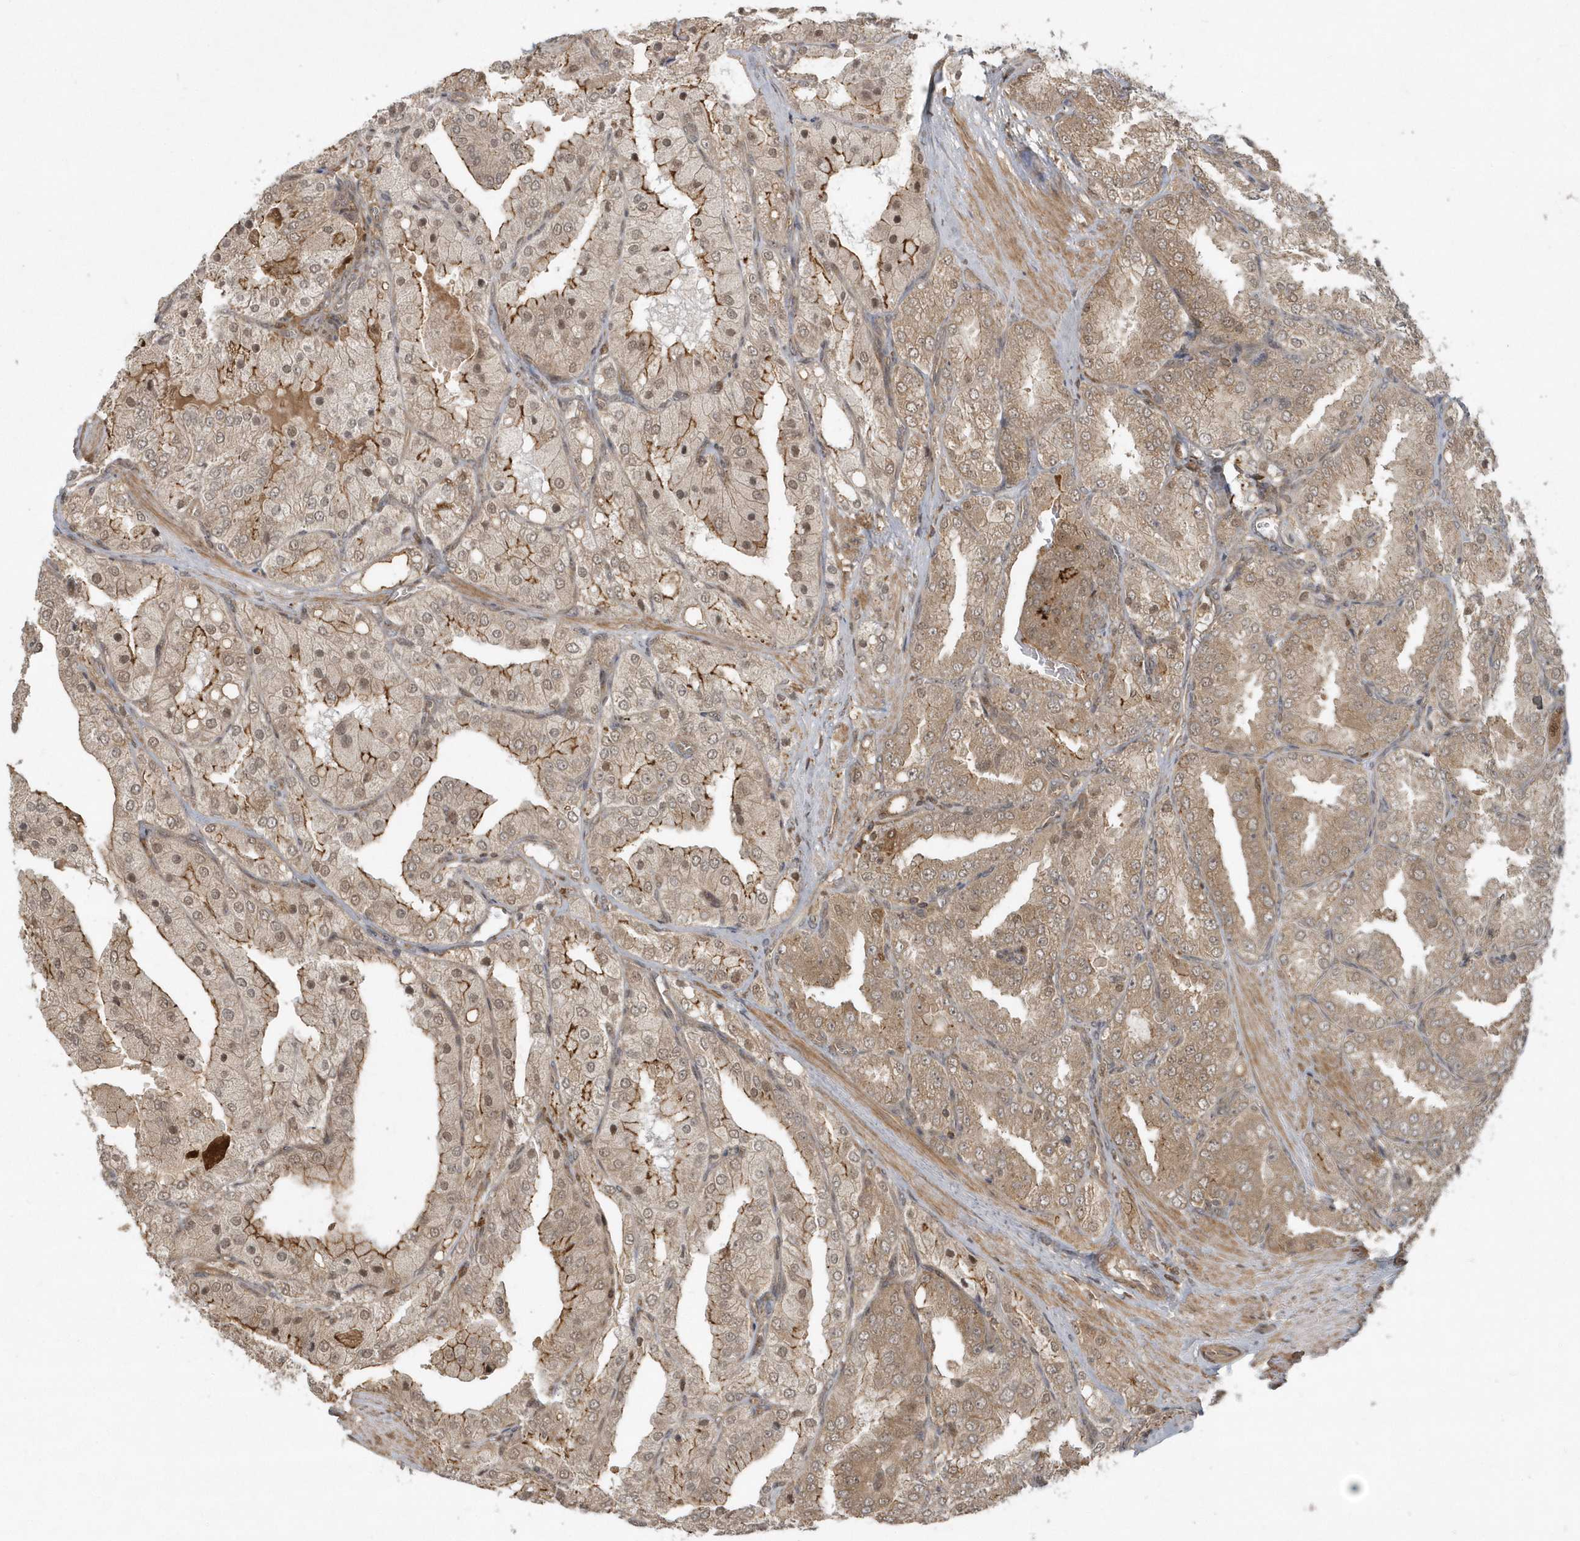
{"staining": {"intensity": "moderate", "quantity": ">75%", "location": "cytoplasmic/membranous"}, "tissue": "prostate cancer", "cell_type": "Tumor cells", "image_type": "cancer", "snomed": [{"axis": "morphology", "description": "Adenocarcinoma, High grade"}, {"axis": "topography", "description": "Prostate"}], "caption": "Immunohistochemistry of human prostate cancer exhibits medium levels of moderate cytoplasmic/membranous expression in approximately >75% of tumor cells. (DAB (3,3'-diaminobenzidine) IHC with brightfield microscopy, high magnification).", "gene": "LACC1", "patient": {"sex": "male", "age": 50}}